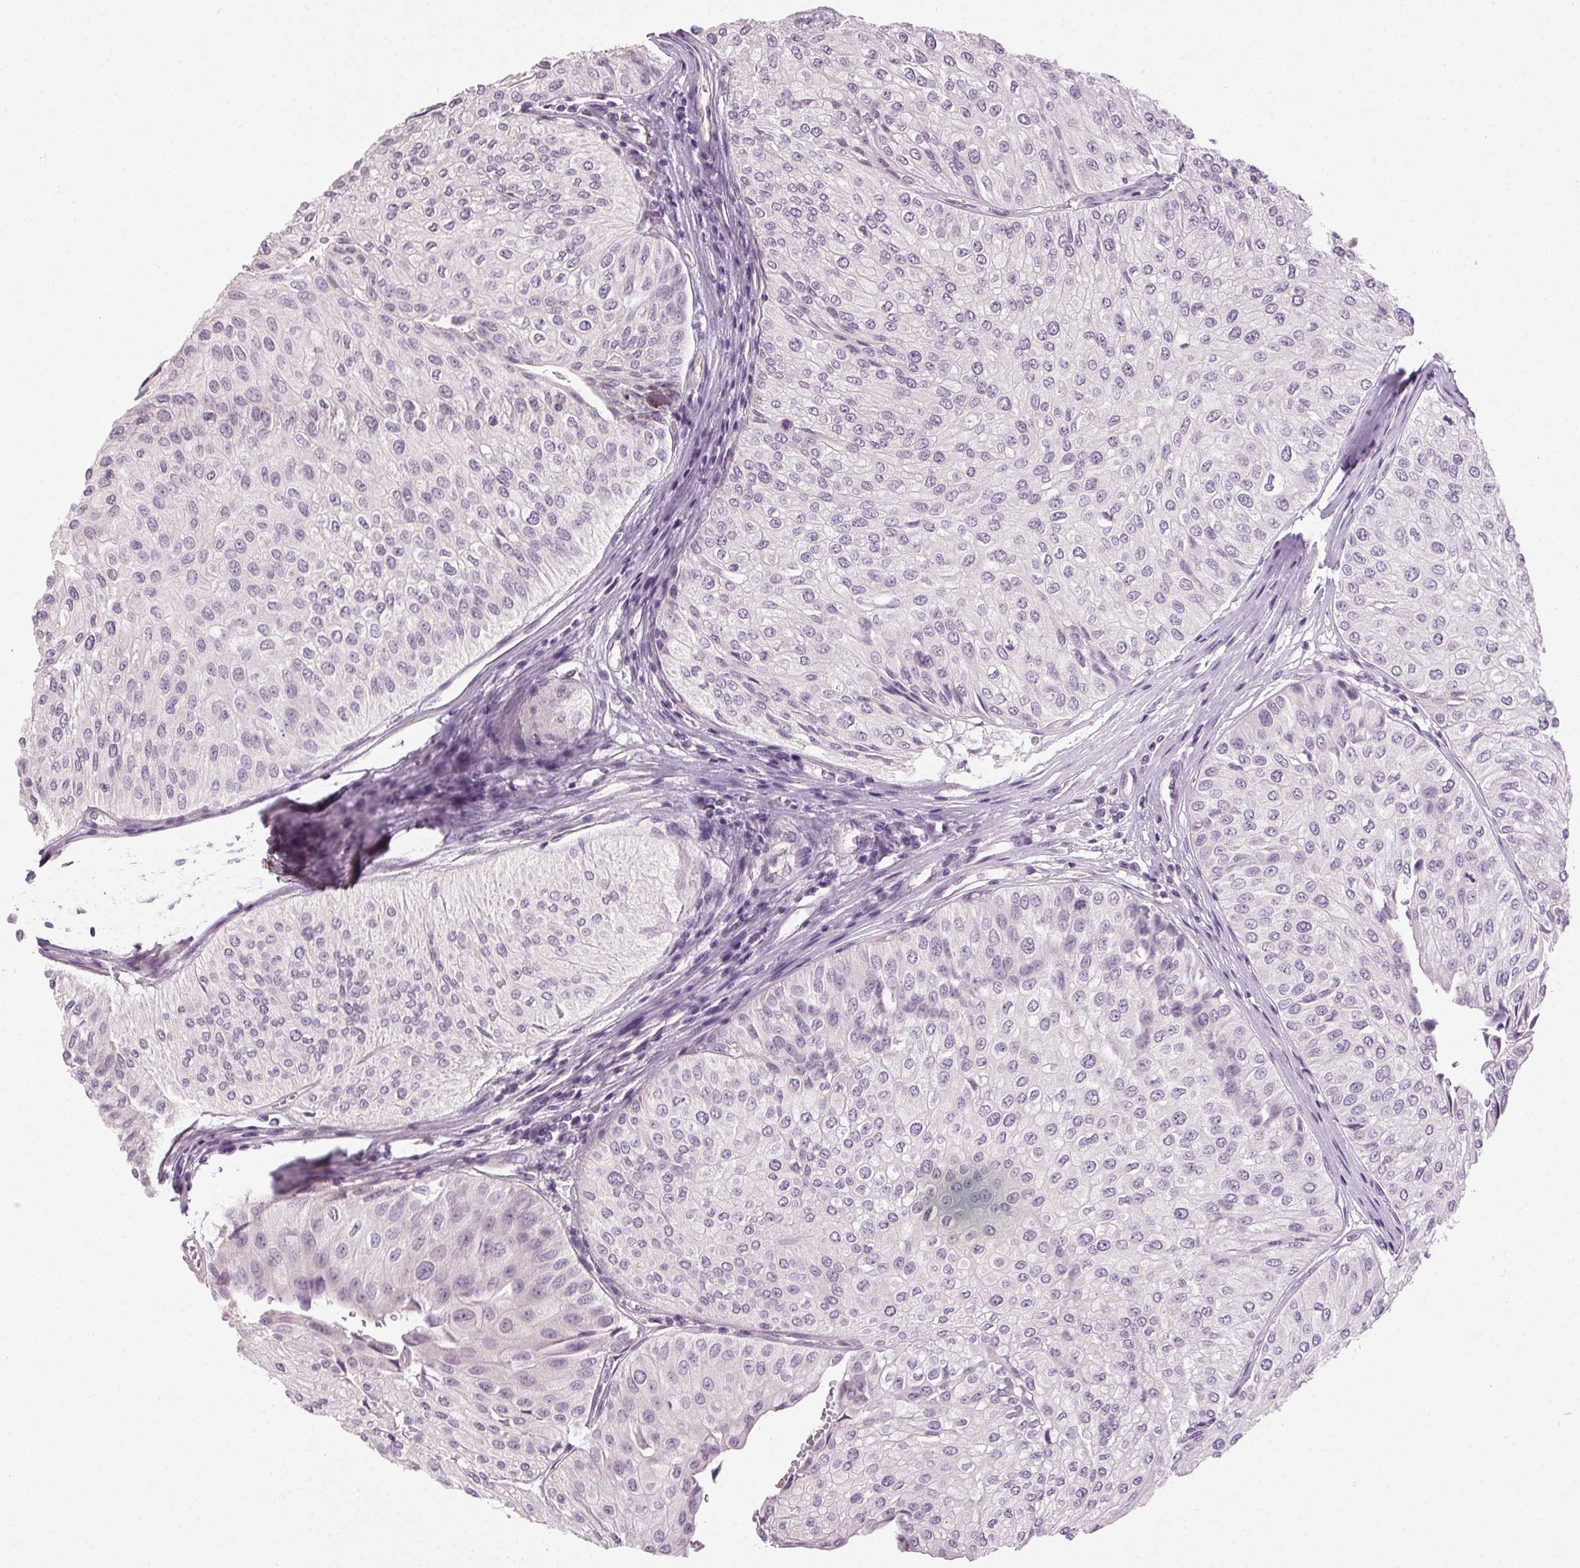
{"staining": {"intensity": "negative", "quantity": "none", "location": "none"}, "tissue": "urothelial cancer", "cell_type": "Tumor cells", "image_type": "cancer", "snomed": [{"axis": "morphology", "description": "Urothelial carcinoma, NOS"}, {"axis": "topography", "description": "Urinary bladder"}], "caption": "This micrograph is of urothelial cancer stained with IHC to label a protein in brown with the nuclei are counter-stained blue. There is no positivity in tumor cells.", "gene": "CLTRN", "patient": {"sex": "male", "age": 67}}